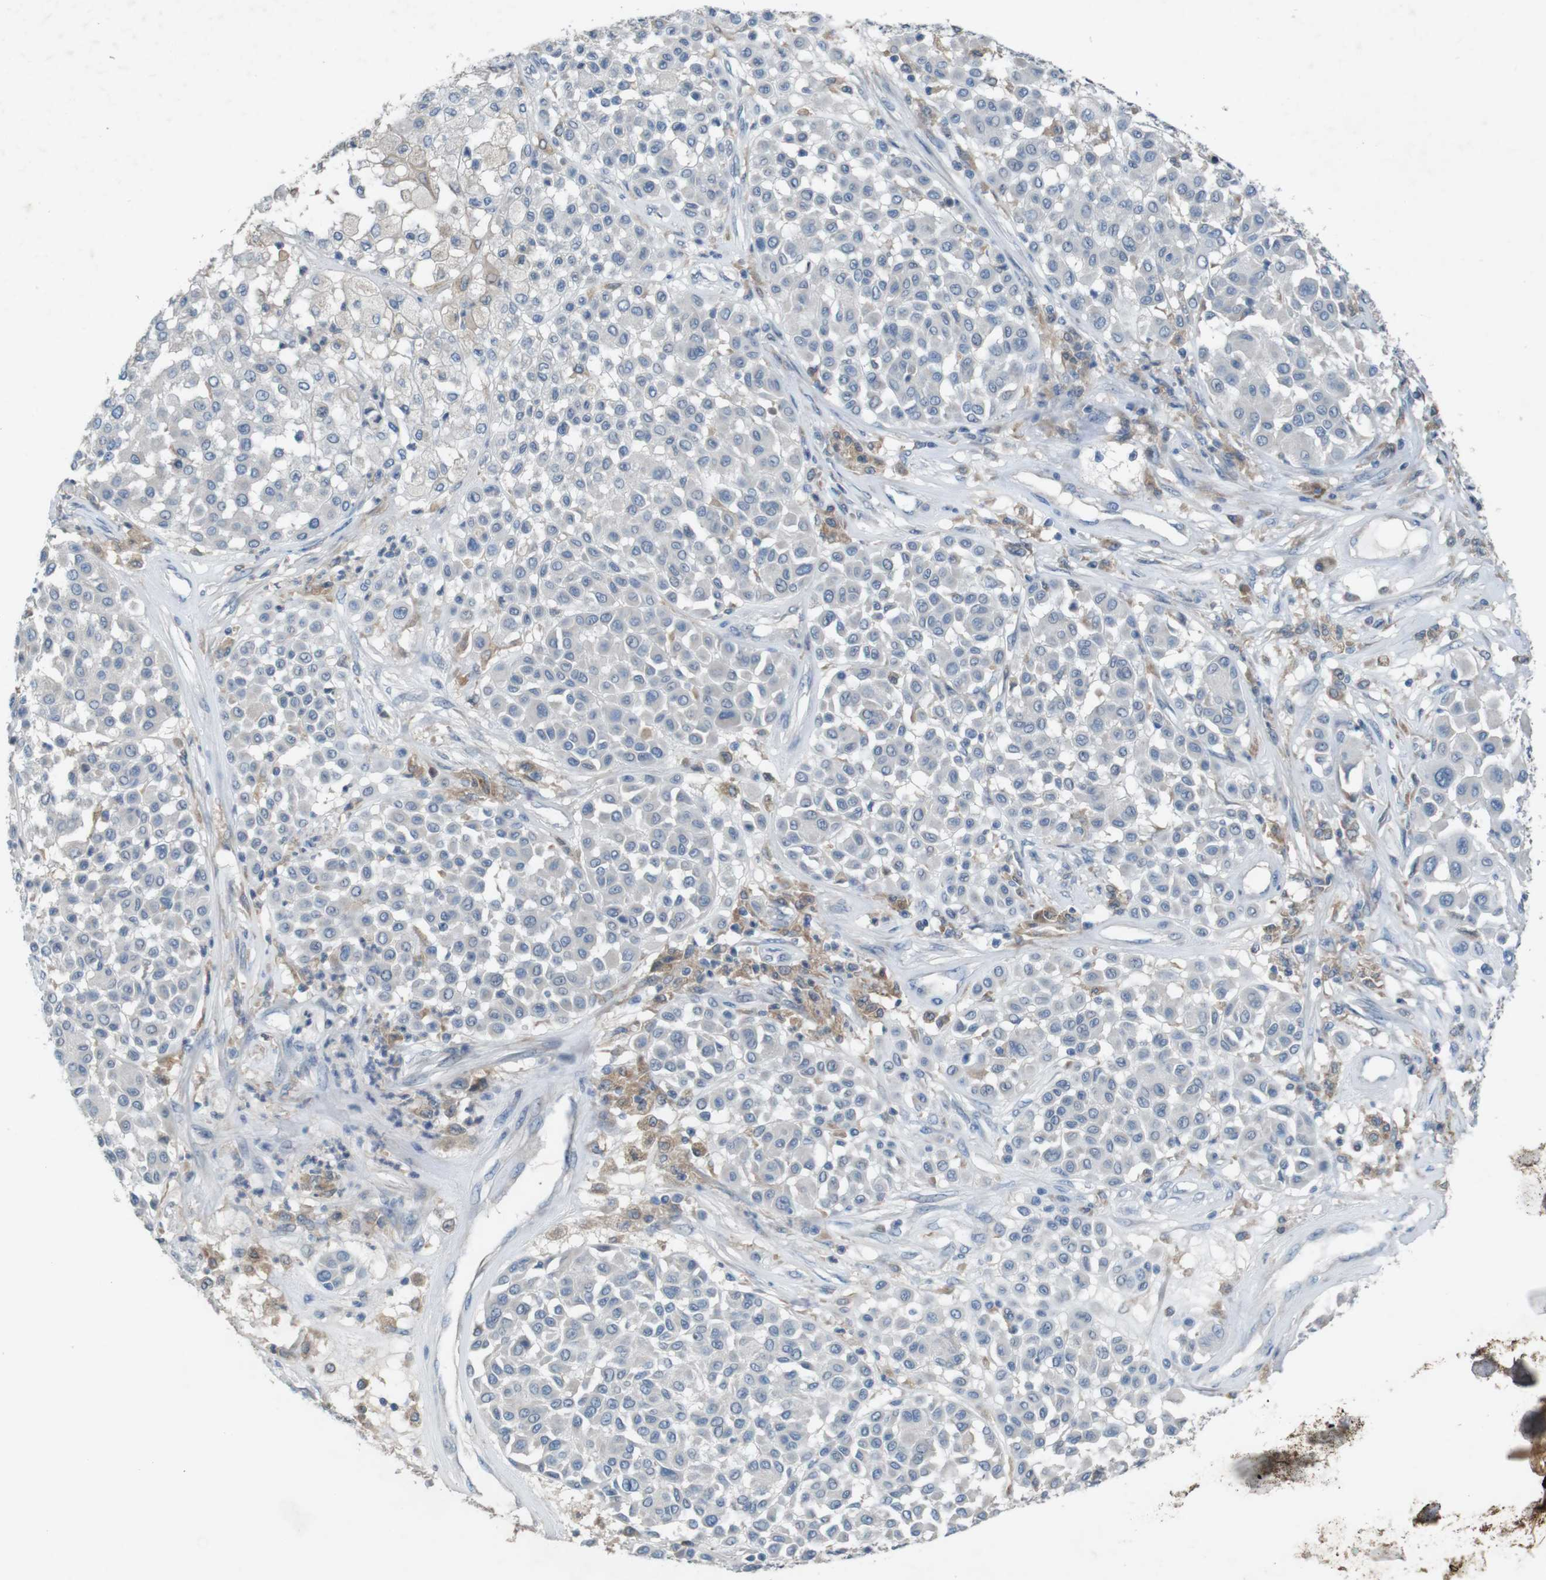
{"staining": {"intensity": "weak", "quantity": "<25%", "location": "cytoplasmic/membranous"}, "tissue": "melanoma", "cell_type": "Tumor cells", "image_type": "cancer", "snomed": [{"axis": "morphology", "description": "Malignant melanoma, Metastatic site"}, {"axis": "topography", "description": "Soft tissue"}], "caption": "Tumor cells are negative for protein expression in human melanoma.", "gene": "MOGAT3", "patient": {"sex": "male", "age": 41}}